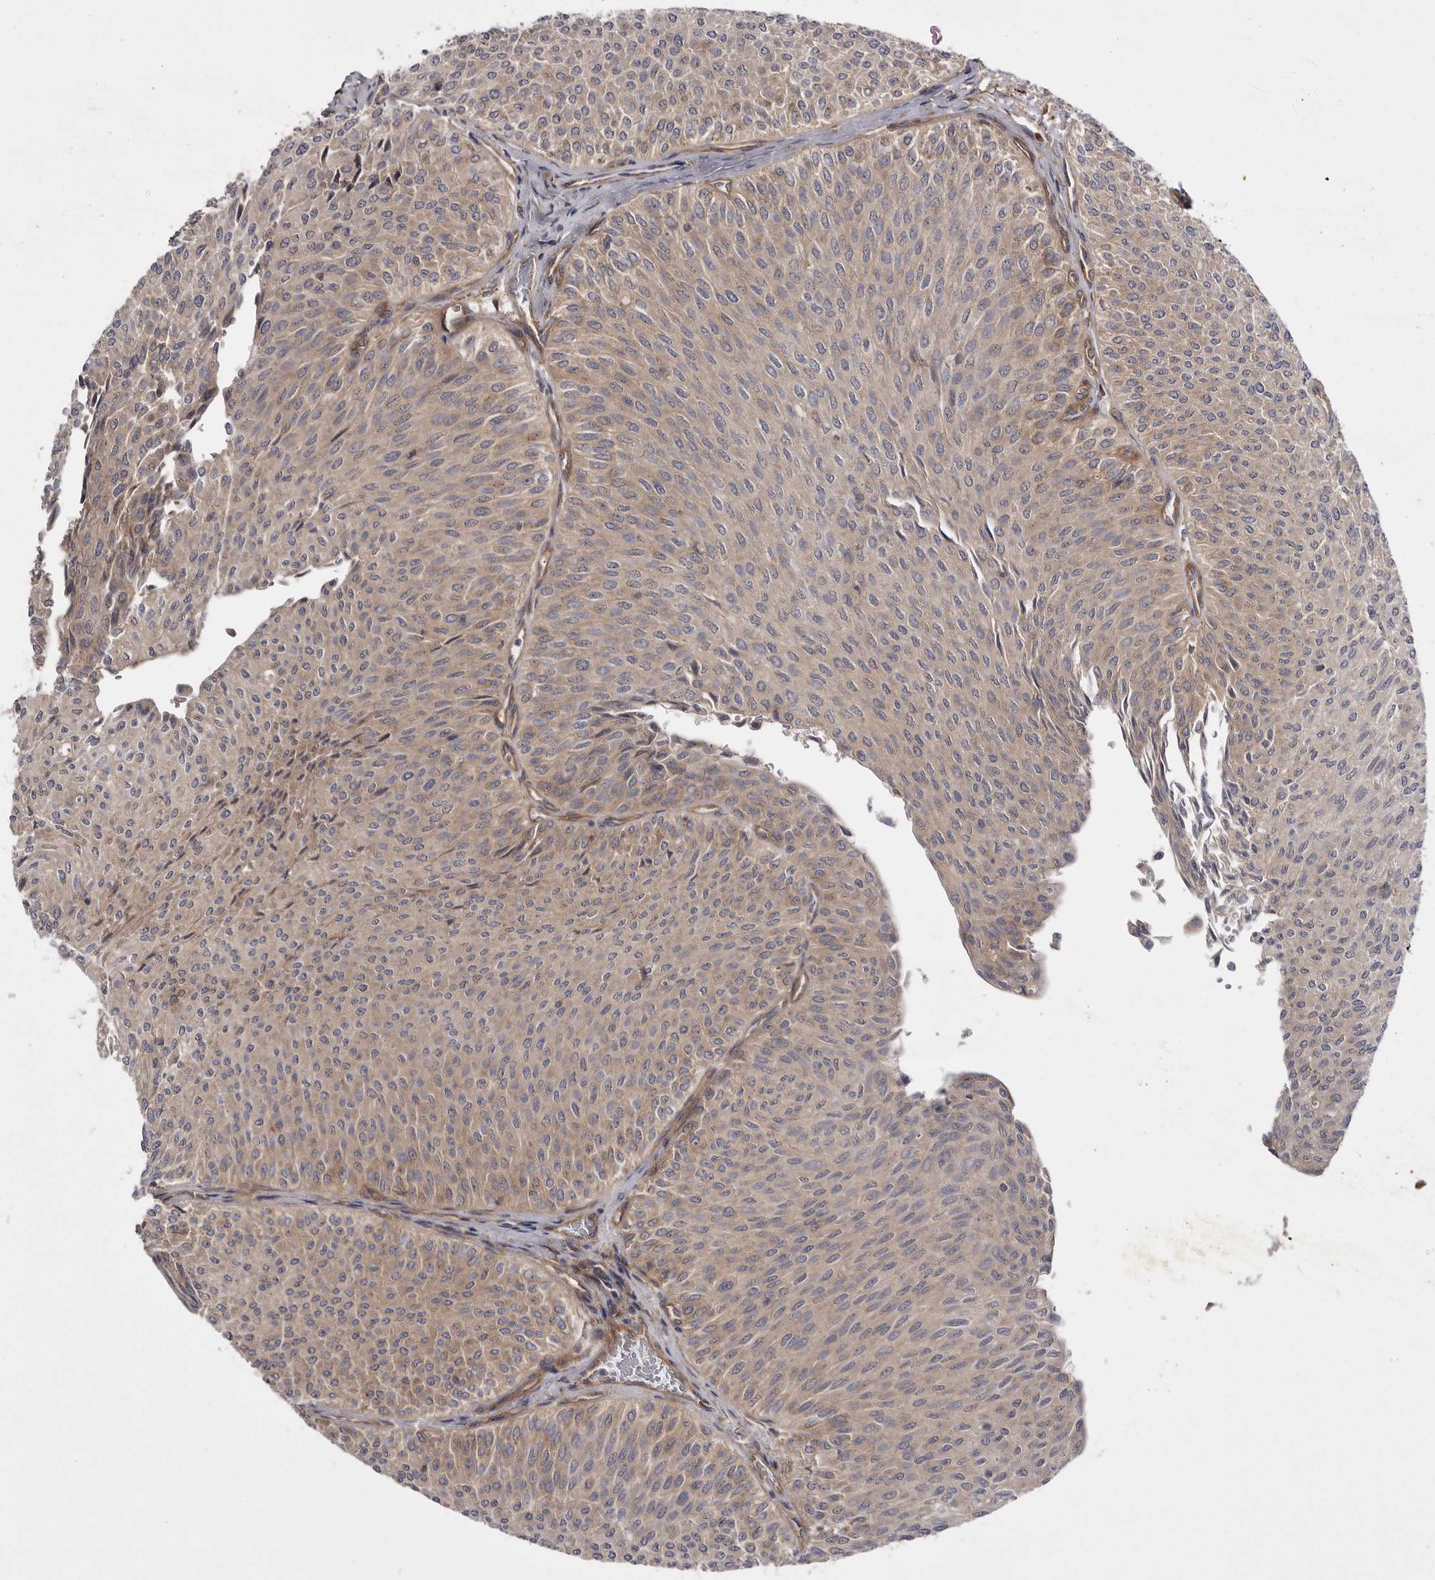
{"staining": {"intensity": "weak", "quantity": "<25%", "location": "cytoplasmic/membranous"}, "tissue": "urothelial cancer", "cell_type": "Tumor cells", "image_type": "cancer", "snomed": [{"axis": "morphology", "description": "Urothelial carcinoma, Low grade"}, {"axis": "topography", "description": "Urinary bladder"}], "caption": "Immunohistochemical staining of low-grade urothelial carcinoma reveals no significant staining in tumor cells.", "gene": "OSBPL9", "patient": {"sex": "male", "age": 78}}